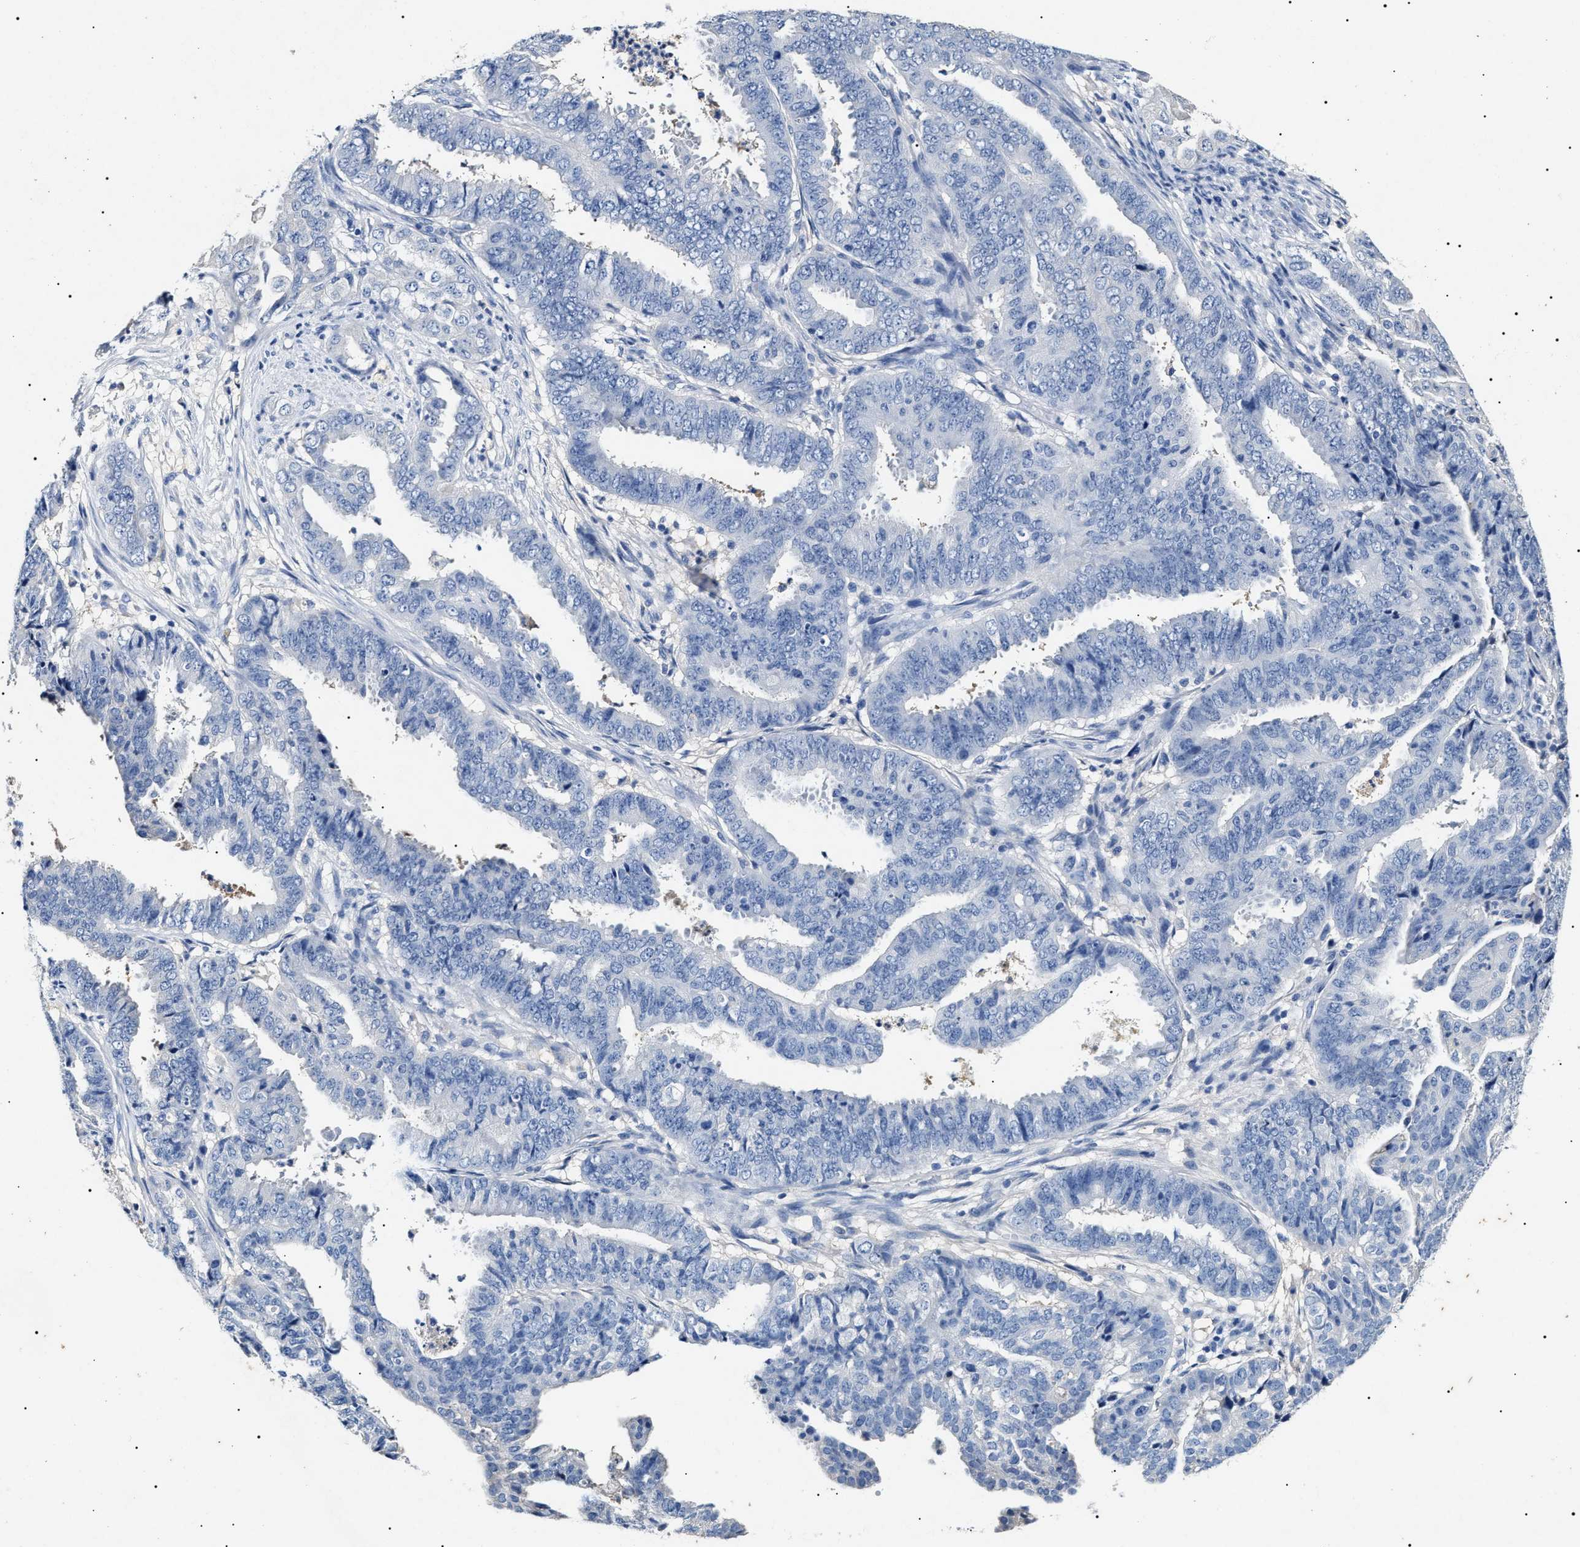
{"staining": {"intensity": "negative", "quantity": "none", "location": "none"}, "tissue": "endometrial cancer", "cell_type": "Tumor cells", "image_type": "cancer", "snomed": [{"axis": "morphology", "description": "Adenocarcinoma, NOS"}, {"axis": "topography", "description": "Endometrium"}], "caption": "This is an immunohistochemistry (IHC) histopathology image of human adenocarcinoma (endometrial). There is no staining in tumor cells.", "gene": "LRRC8E", "patient": {"sex": "female", "age": 51}}